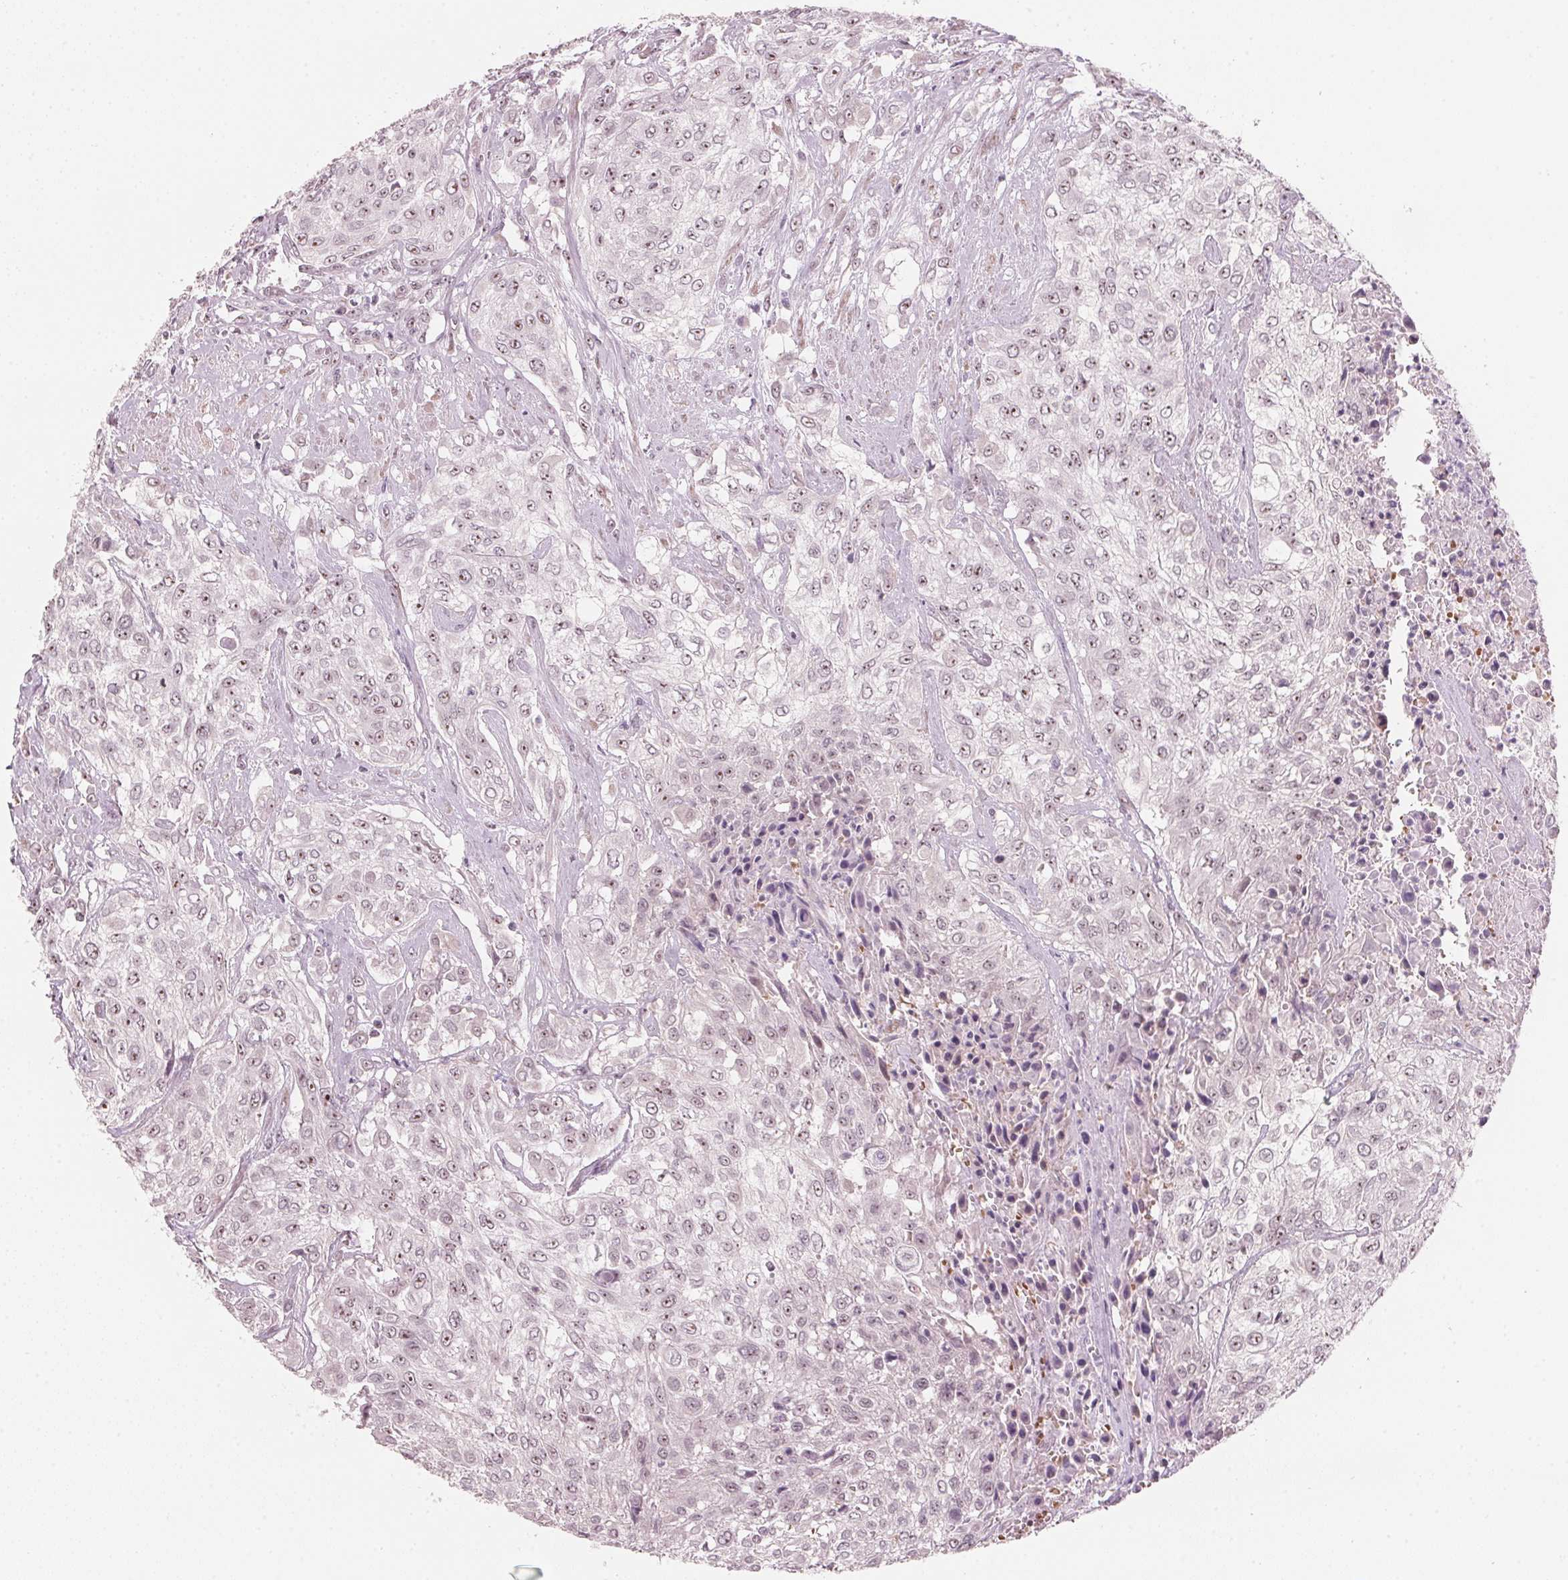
{"staining": {"intensity": "moderate", "quantity": ">75%", "location": "nuclear"}, "tissue": "urothelial cancer", "cell_type": "Tumor cells", "image_type": "cancer", "snomed": [{"axis": "morphology", "description": "Urothelial carcinoma, High grade"}, {"axis": "topography", "description": "Urinary bladder"}], "caption": "Protein analysis of high-grade urothelial carcinoma tissue shows moderate nuclear staining in approximately >75% of tumor cells.", "gene": "DNTTIP2", "patient": {"sex": "male", "age": 57}}